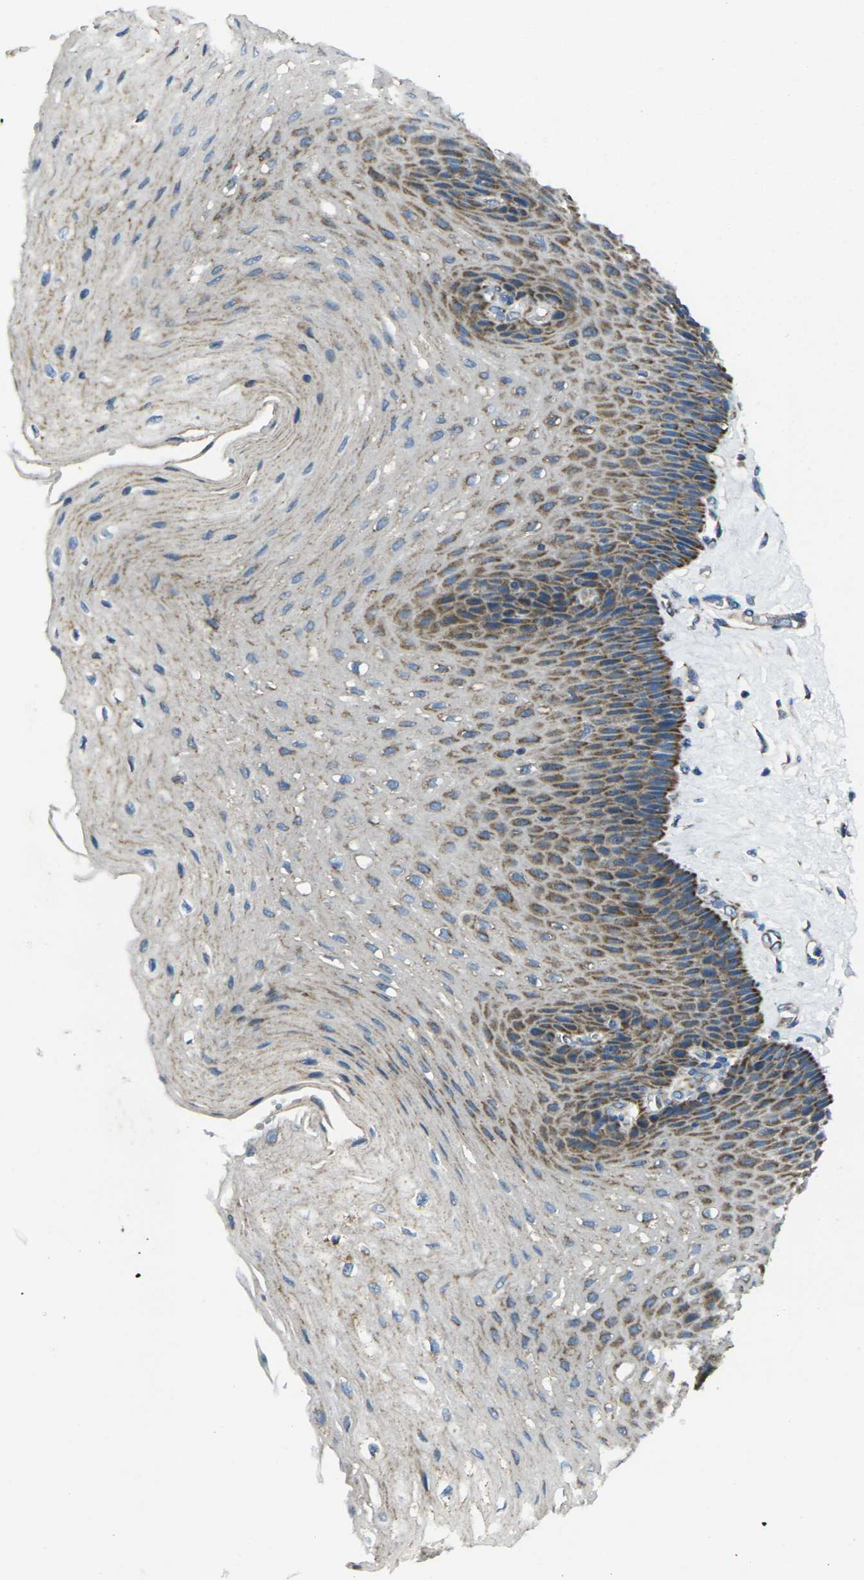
{"staining": {"intensity": "moderate", "quantity": "<25%", "location": "cytoplasmic/membranous"}, "tissue": "esophagus", "cell_type": "Squamous epithelial cells", "image_type": "normal", "snomed": [{"axis": "morphology", "description": "Normal tissue, NOS"}, {"axis": "topography", "description": "Esophagus"}], "caption": "This micrograph shows IHC staining of normal human esophagus, with low moderate cytoplasmic/membranous positivity in about <25% of squamous epithelial cells.", "gene": "TMEM120B", "patient": {"sex": "female", "age": 72}}